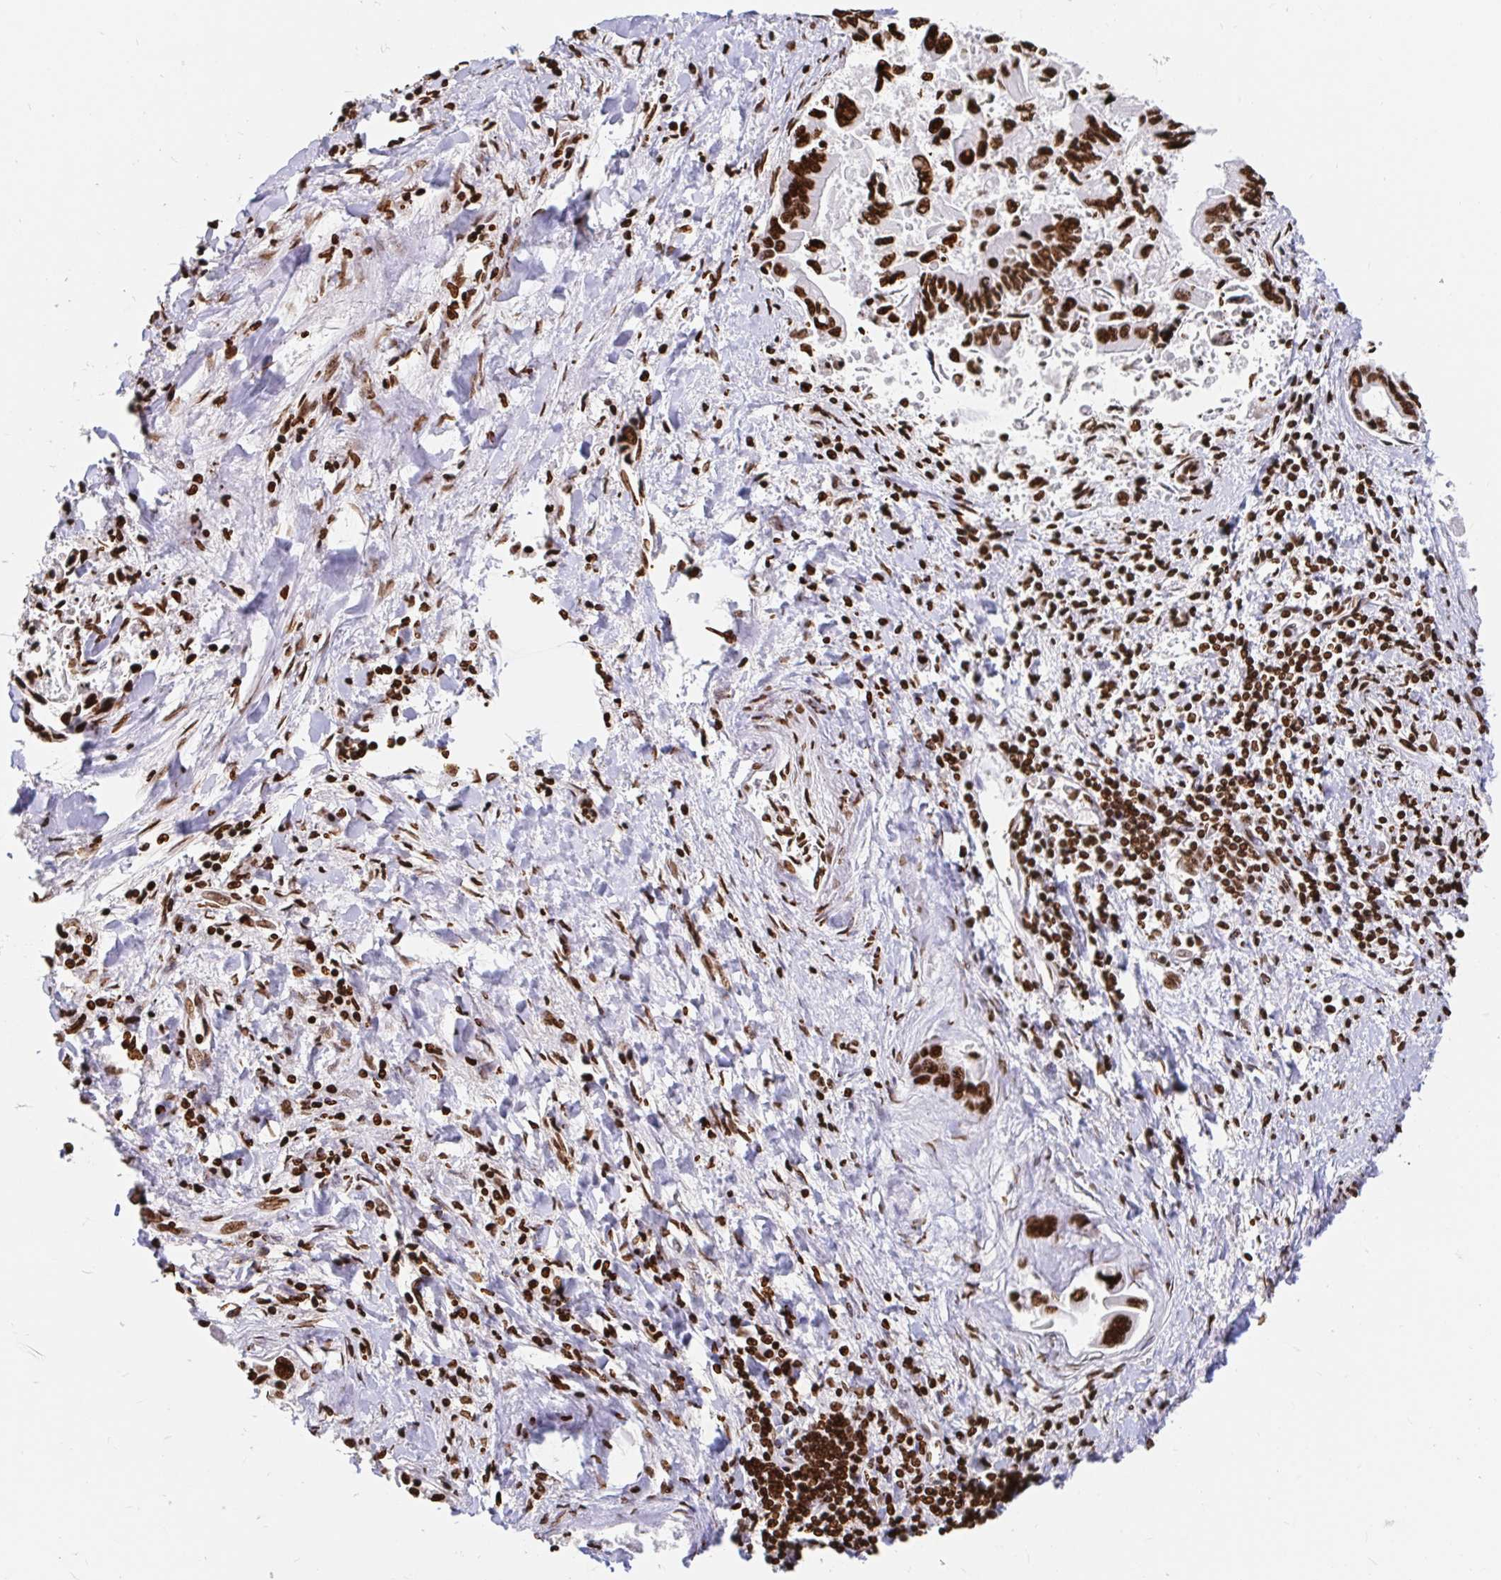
{"staining": {"intensity": "strong", "quantity": ">75%", "location": "nuclear"}, "tissue": "liver cancer", "cell_type": "Tumor cells", "image_type": "cancer", "snomed": [{"axis": "morphology", "description": "Cholangiocarcinoma"}, {"axis": "topography", "description": "Liver"}], "caption": "Immunohistochemistry staining of cholangiocarcinoma (liver), which shows high levels of strong nuclear positivity in approximately >75% of tumor cells indicating strong nuclear protein positivity. The staining was performed using DAB (brown) for protein detection and nuclei were counterstained in hematoxylin (blue).", "gene": "H2BC5", "patient": {"sex": "male", "age": 66}}